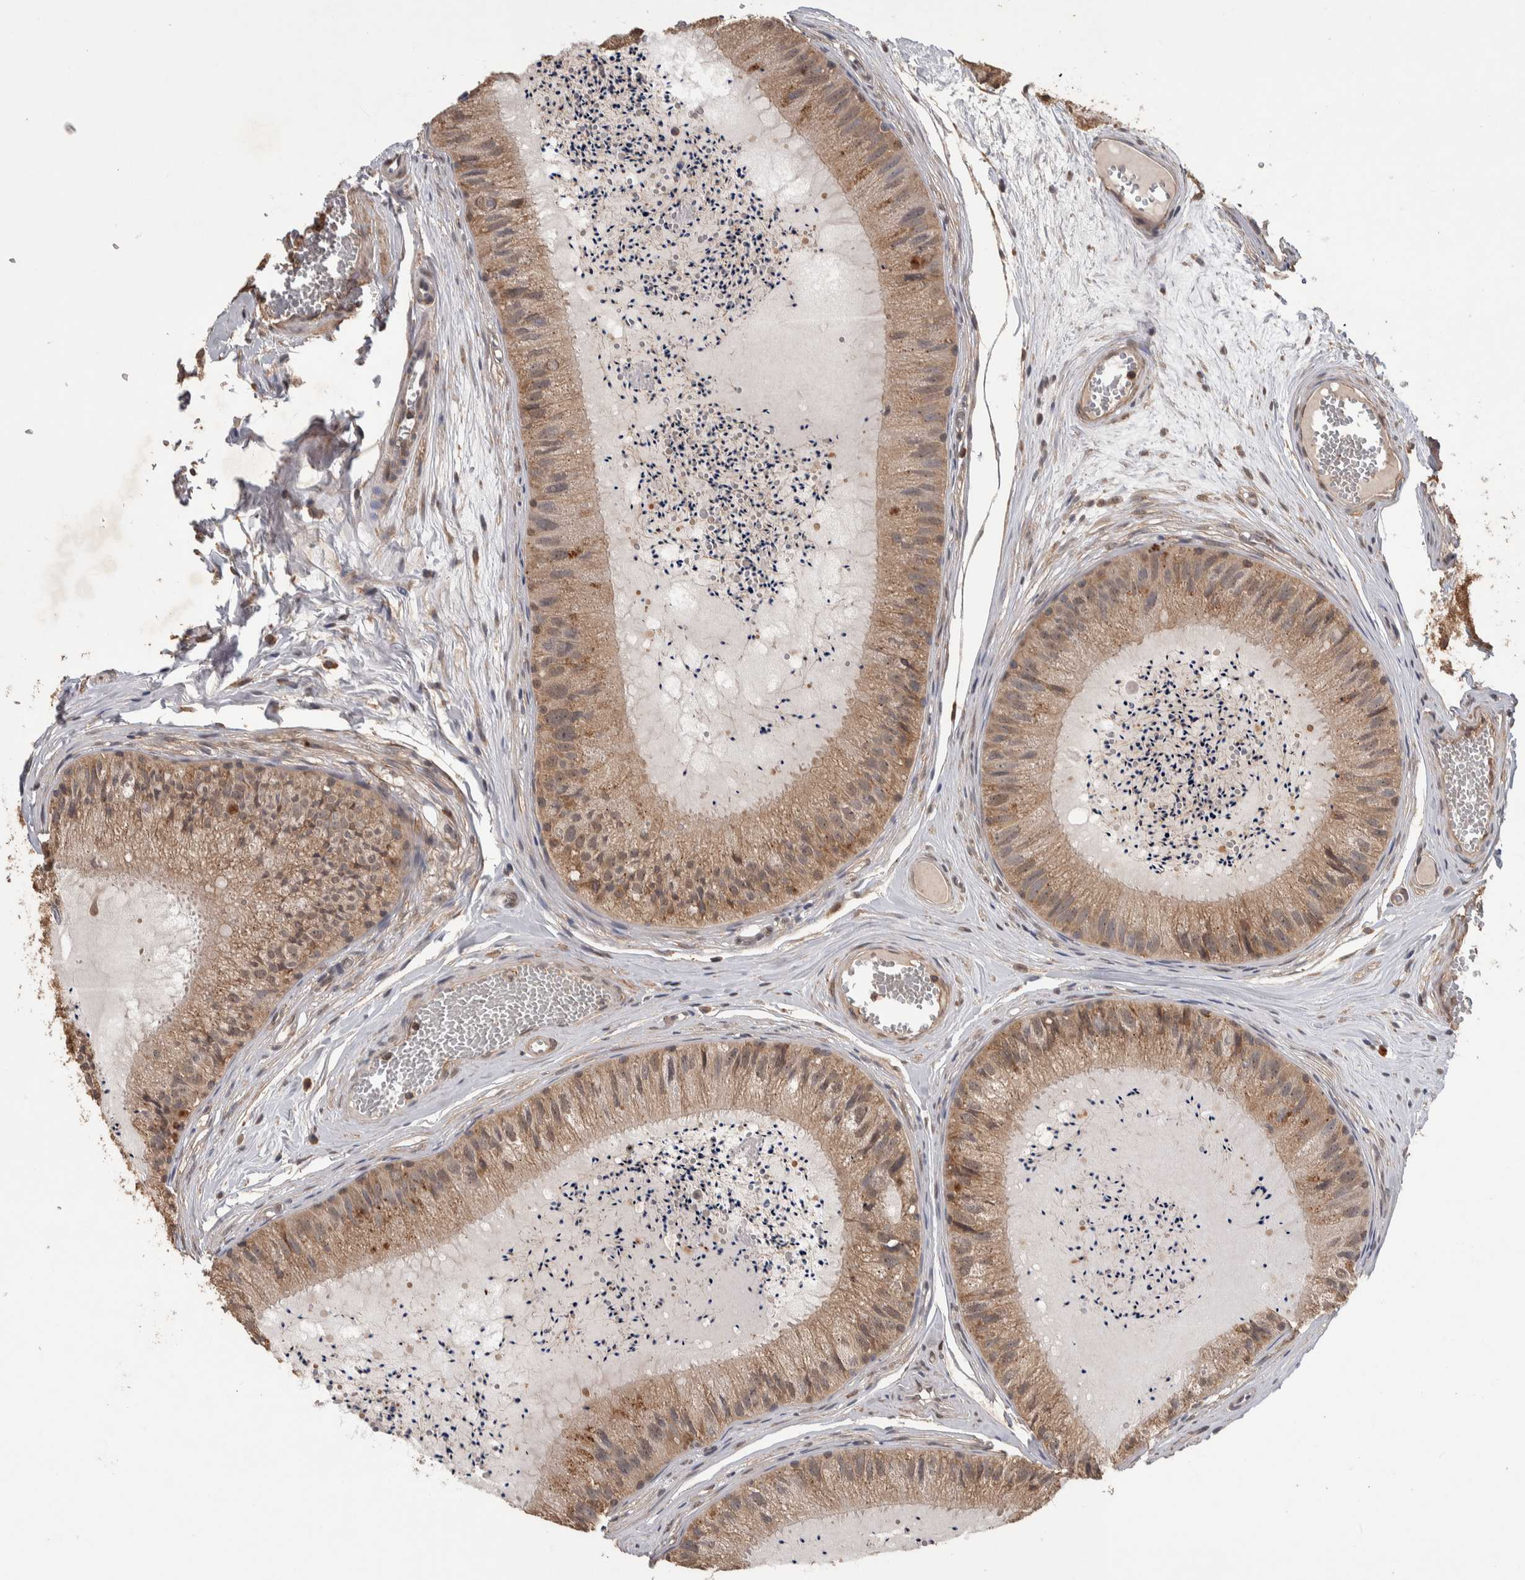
{"staining": {"intensity": "moderate", "quantity": ">75%", "location": "cytoplasmic/membranous"}, "tissue": "epididymis", "cell_type": "Glandular cells", "image_type": "normal", "snomed": [{"axis": "morphology", "description": "Normal tissue, NOS"}, {"axis": "topography", "description": "Epididymis"}], "caption": "Epididymis stained for a protein (brown) reveals moderate cytoplasmic/membranous positive expression in approximately >75% of glandular cells.", "gene": "DVL2", "patient": {"sex": "male", "age": 31}}